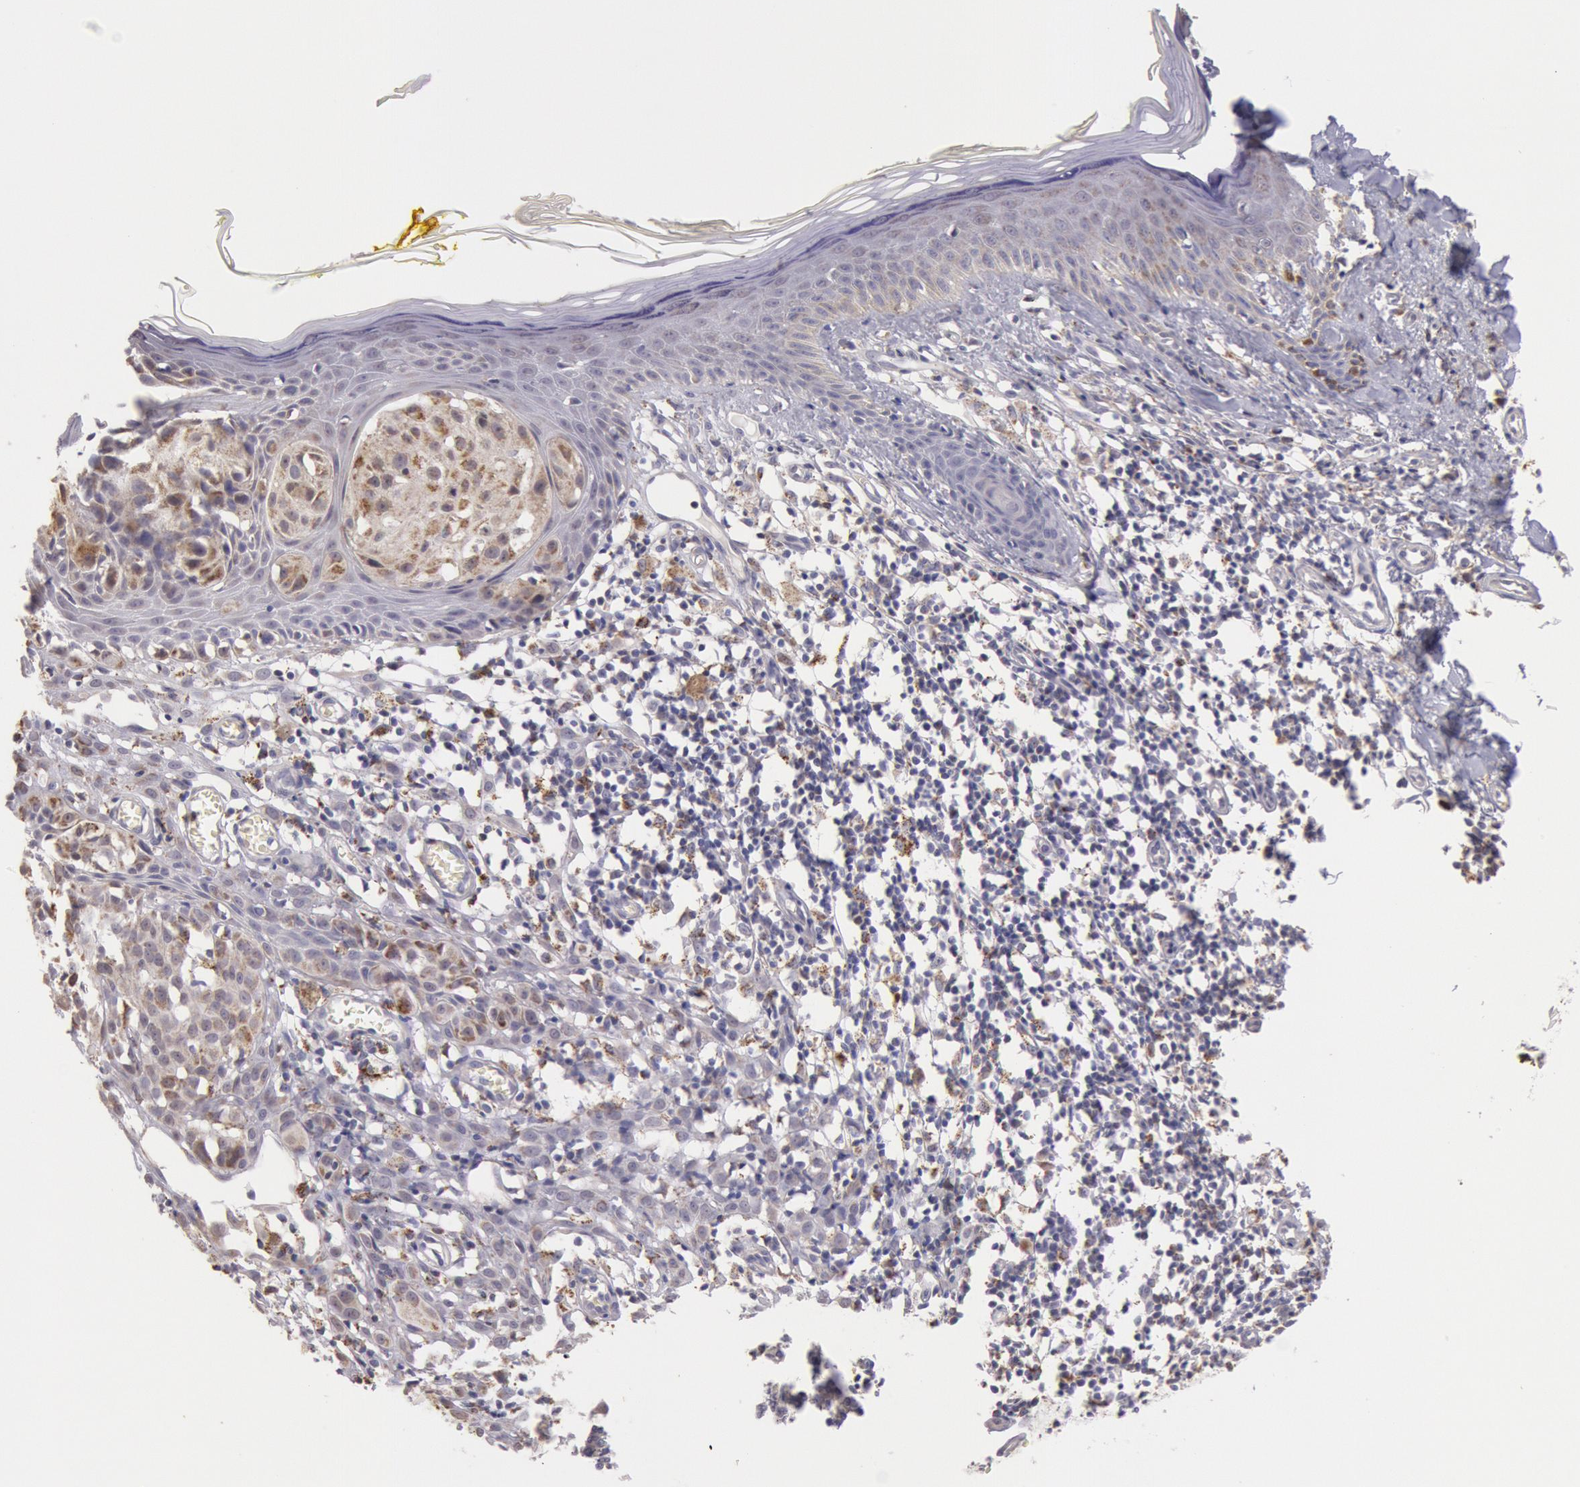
{"staining": {"intensity": "moderate", "quantity": ">75%", "location": "cytoplasmic/membranous"}, "tissue": "melanoma", "cell_type": "Tumor cells", "image_type": "cancer", "snomed": [{"axis": "morphology", "description": "Malignant melanoma, NOS"}, {"axis": "topography", "description": "Skin"}], "caption": "Moderate cytoplasmic/membranous positivity for a protein is identified in approximately >75% of tumor cells of malignant melanoma using IHC.", "gene": "FRMD6", "patient": {"sex": "female", "age": 52}}